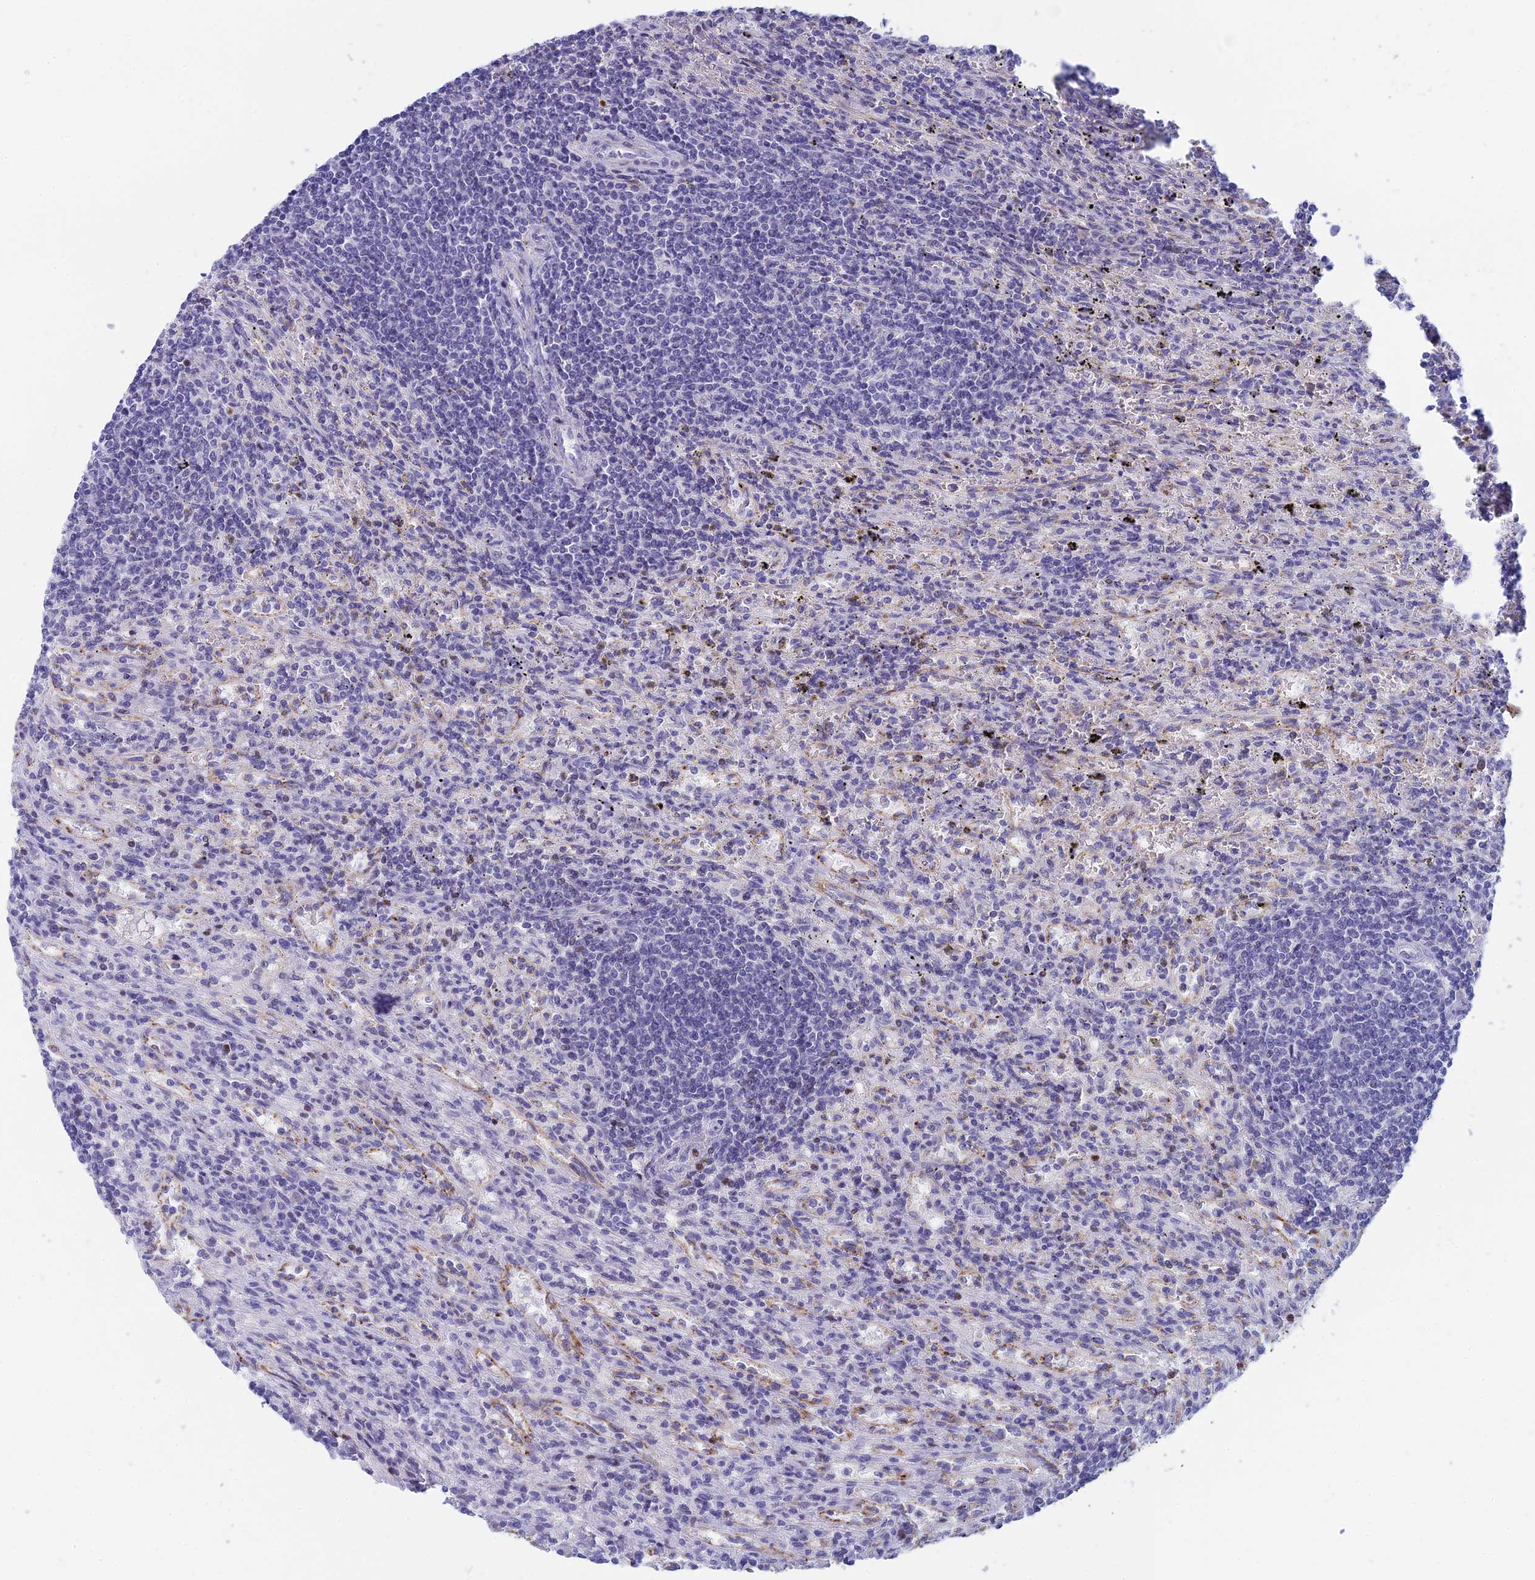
{"staining": {"intensity": "negative", "quantity": "none", "location": "none"}, "tissue": "lymphoma", "cell_type": "Tumor cells", "image_type": "cancer", "snomed": [{"axis": "morphology", "description": "Malignant lymphoma, non-Hodgkin's type, Low grade"}, {"axis": "topography", "description": "Spleen"}], "caption": "This is an IHC photomicrograph of human malignant lymphoma, non-Hodgkin's type (low-grade). There is no staining in tumor cells.", "gene": "REXO5", "patient": {"sex": "male", "age": 76}}